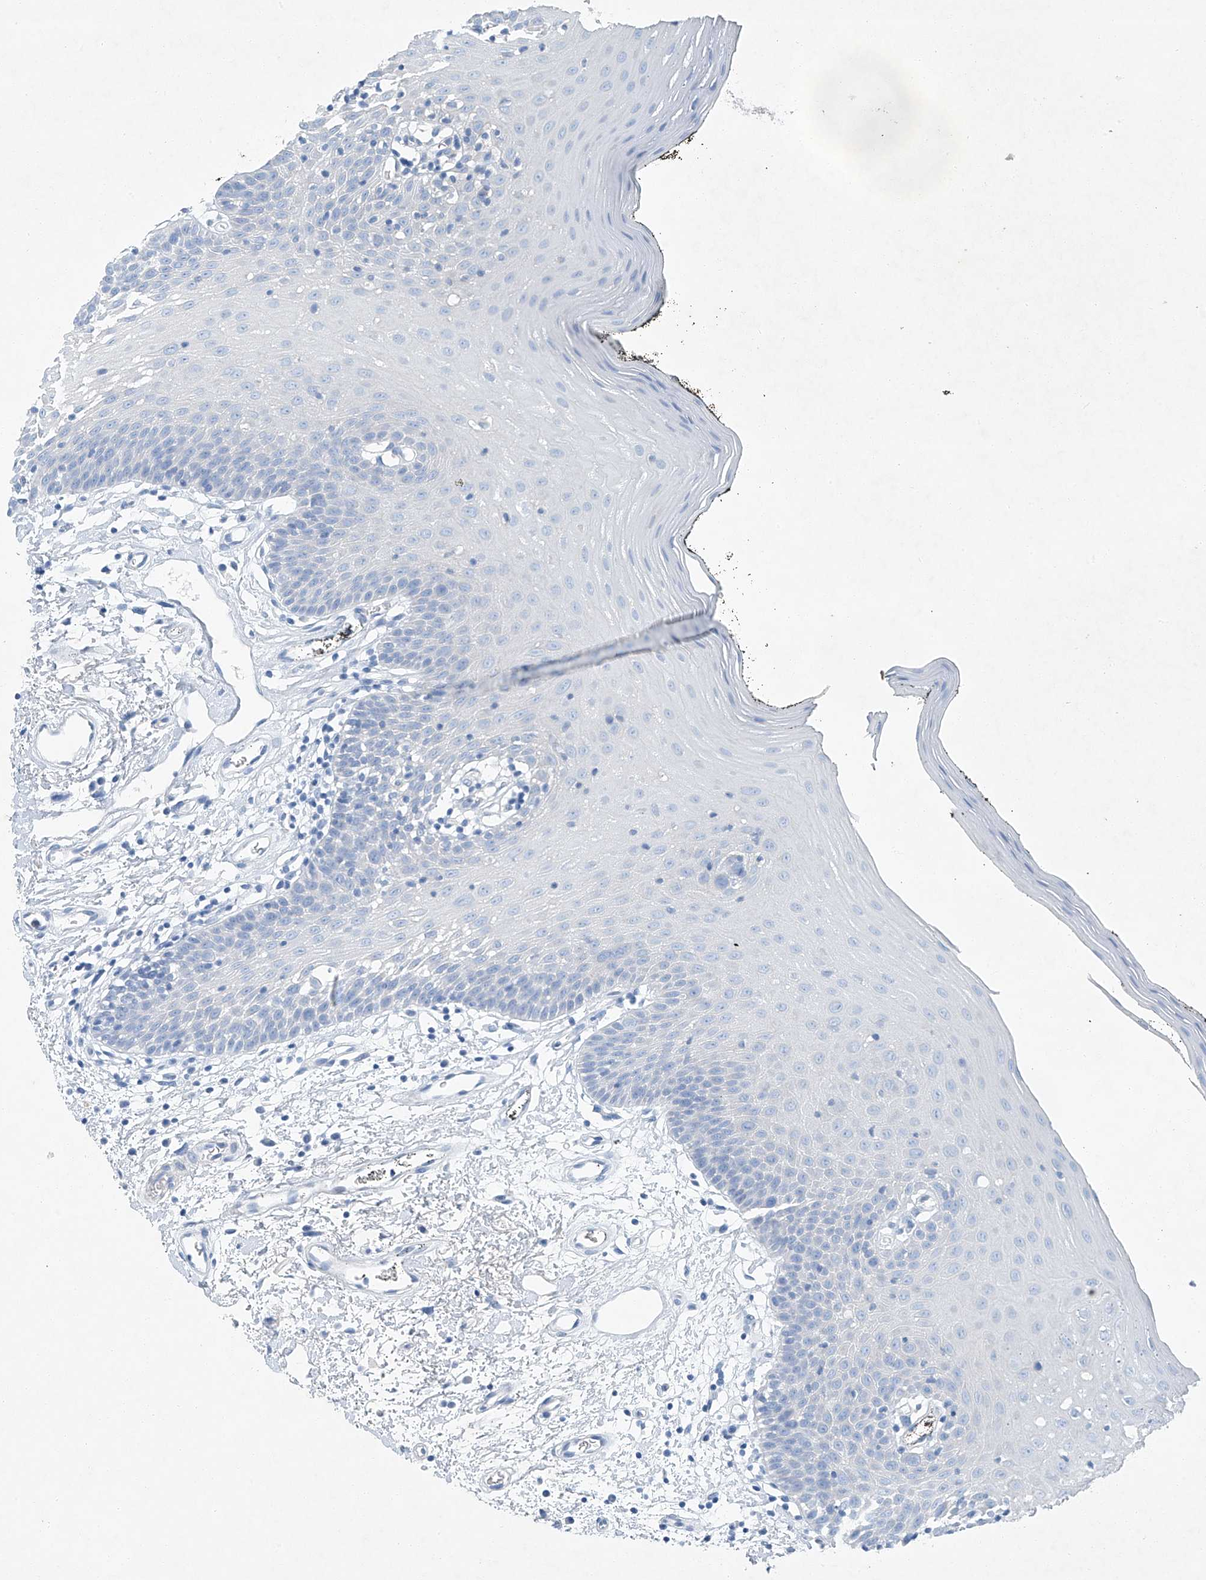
{"staining": {"intensity": "negative", "quantity": "none", "location": "none"}, "tissue": "oral mucosa", "cell_type": "Squamous epithelial cells", "image_type": "normal", "snomed": [{"axis": "morphology", "description": "Normal tissue, NOS"}, {"axis": "topography", "description": "Oral tissue"}], "caption": "Oral mucosa stained for a protein using immunohistochemistry (IHC) shows no expression squamous epithelial cells.", "gene": "C1orf87", "patient": {"sex": "male", "age": 74}}